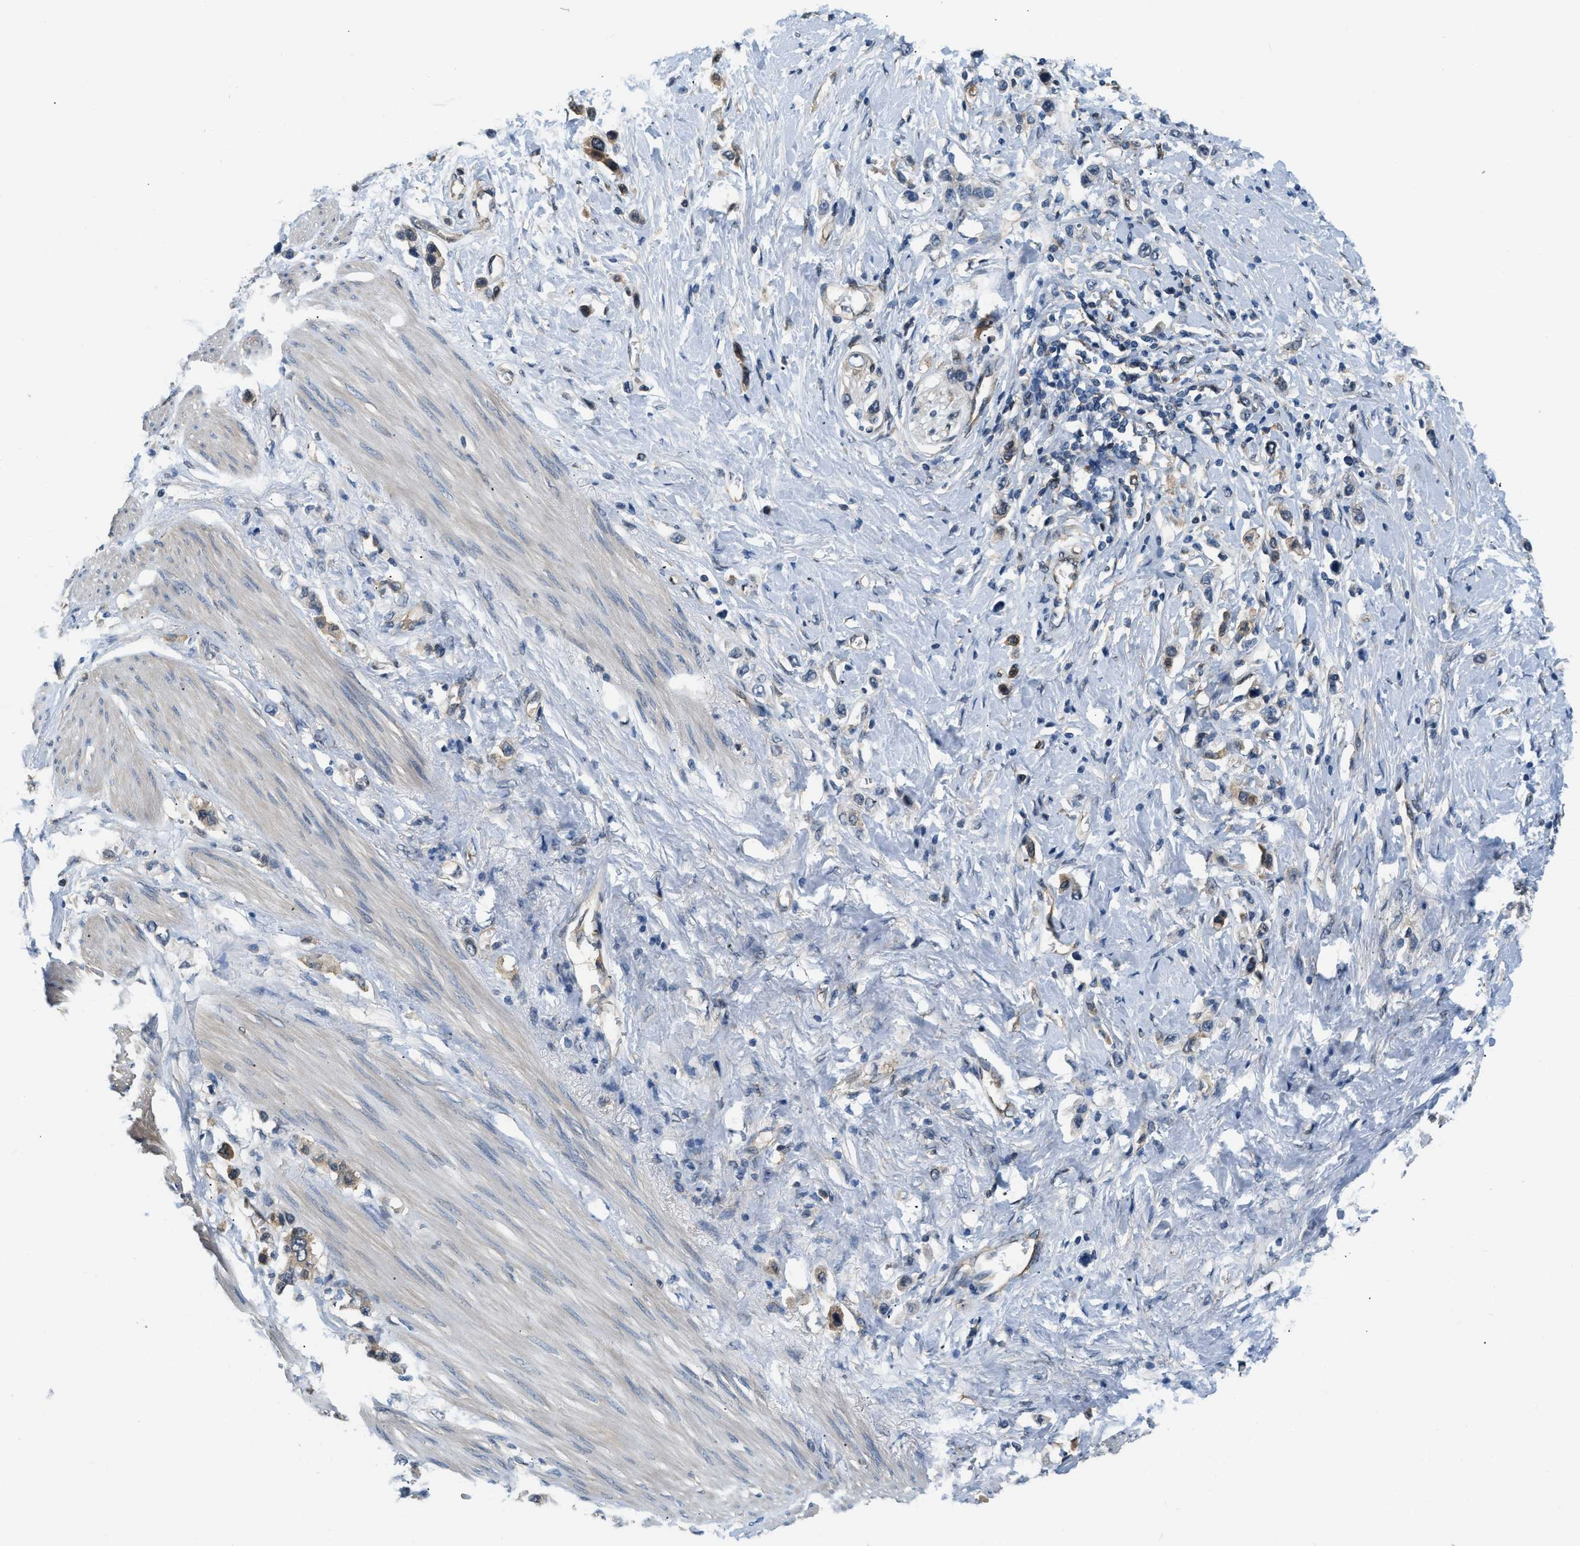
{"staining": {"intensity": "moderate", "quantity": ">75%", "location": "cytoplasmic/membranous"}, "tissue": "stomach cancer", "cell_type": "Tumor cells", "image_type": "cancer", "snomed": [{"axis": "morphology", "description": "Adenocarcinoma, NOS"}, {"axis": "topography", "description": "Stomach"}], "caption": "Protein staining of stomach adenocarcinoma tissue demonstrates moderate cytoplasmic/membranous expression in approximately >75% of tumor cells.", "gene": "EIF4EBP2", "patient": {"sex": "female", "age": 65}}